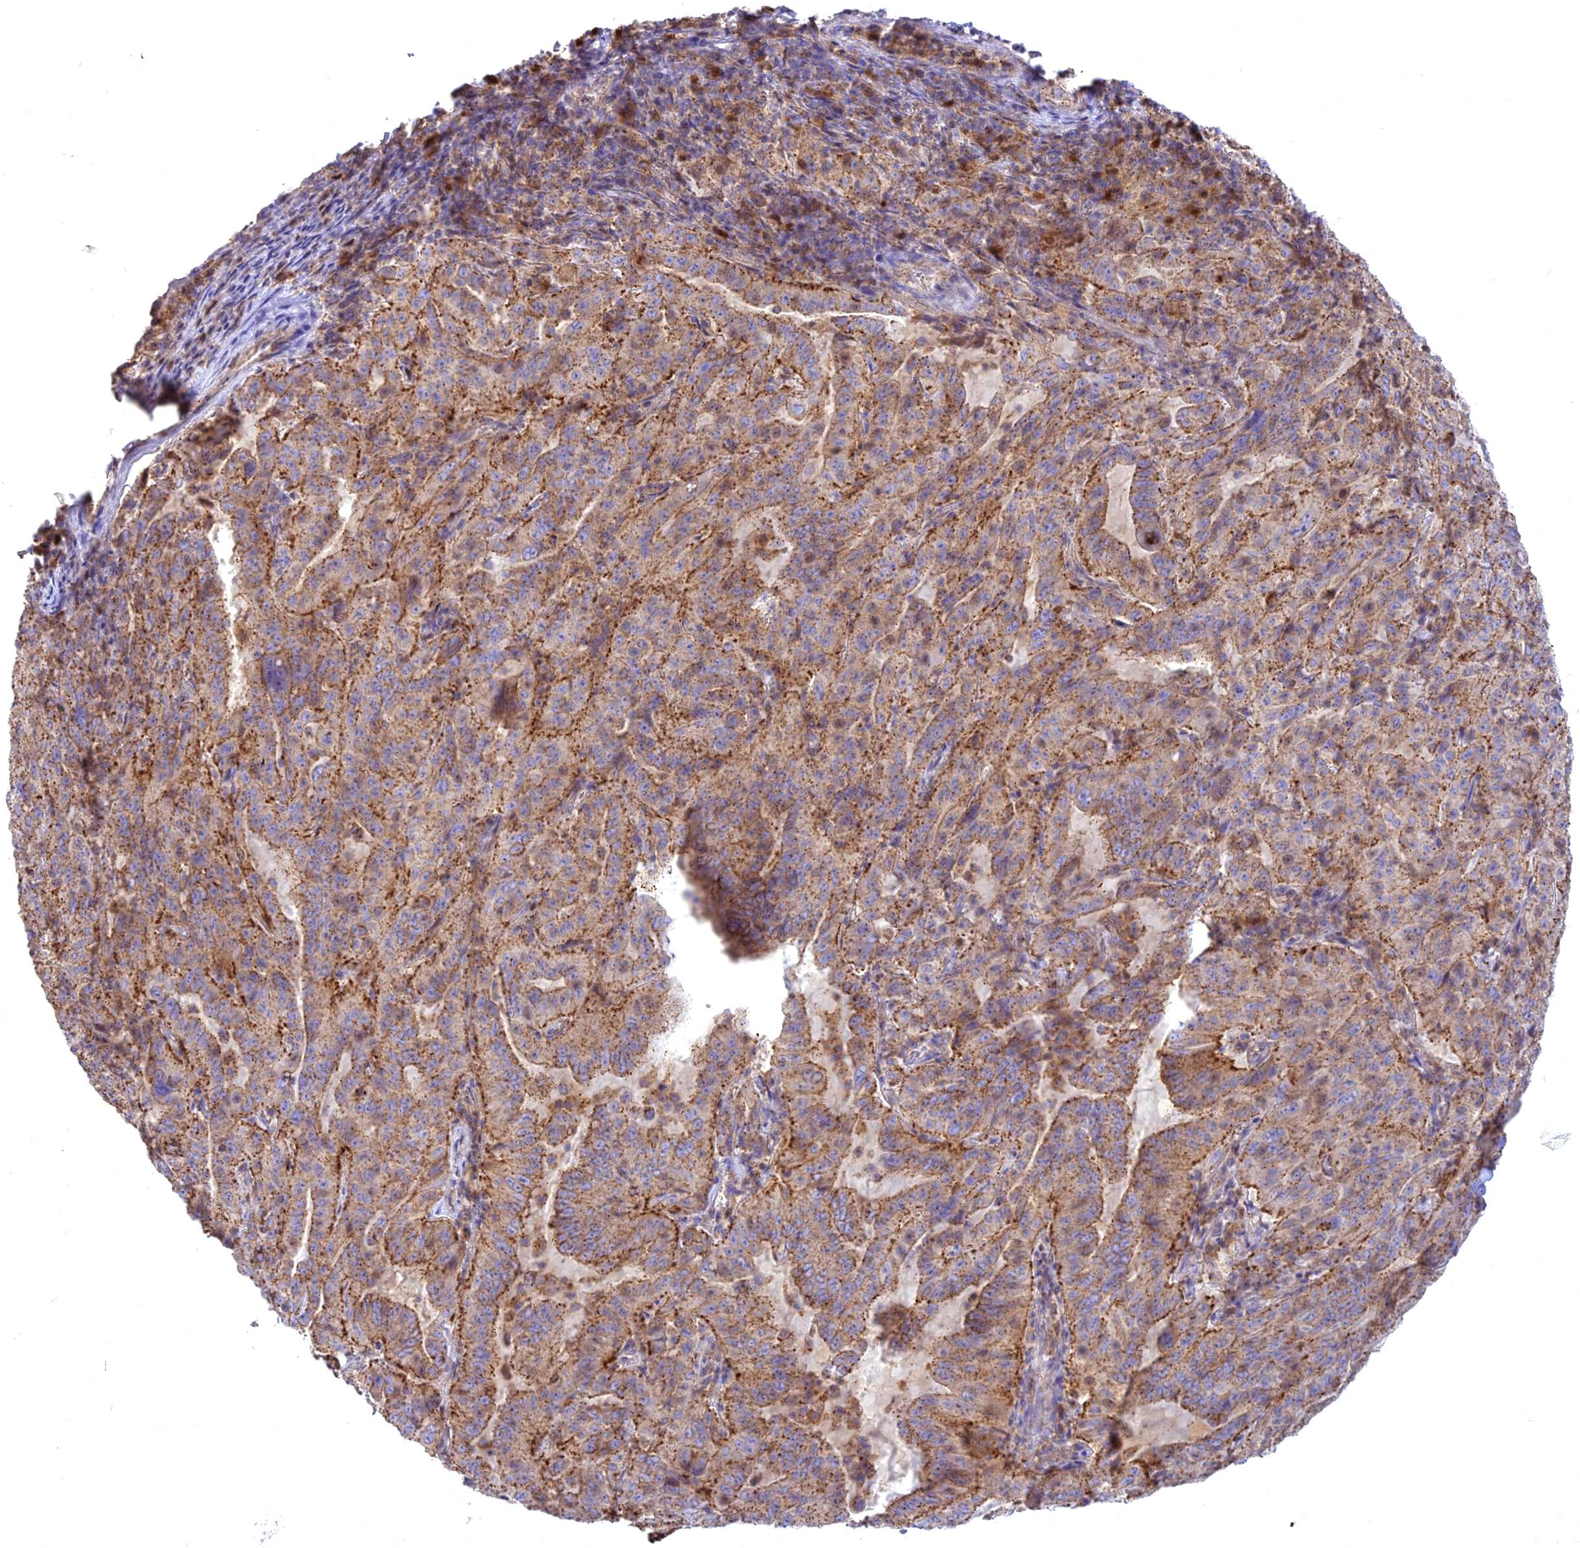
{"staining": {"intensity": "moderate", "quantity": ">75%", "location": "cytoplasmic/membranous"}, "tissue": "pancreatic cancer", "cell_type": "Tumor cells", "image_type": "cancer", "snomed": [{"axis": "morphology", "description": "Adenocarcinoma, NOS"}, {"axis": "topography", "description": "Pancreas"}], "caption": "Immunohistochemistry (IHC) image of human adenocarcinoma (pancreatic) stained for a protein (brown), which exhibits medium levels of moderate cytoplasmic/membranous expression in approximately >75% of tumor cells.", "gene": "CENPV", "patient": {"sex": "male", "age": 63}}